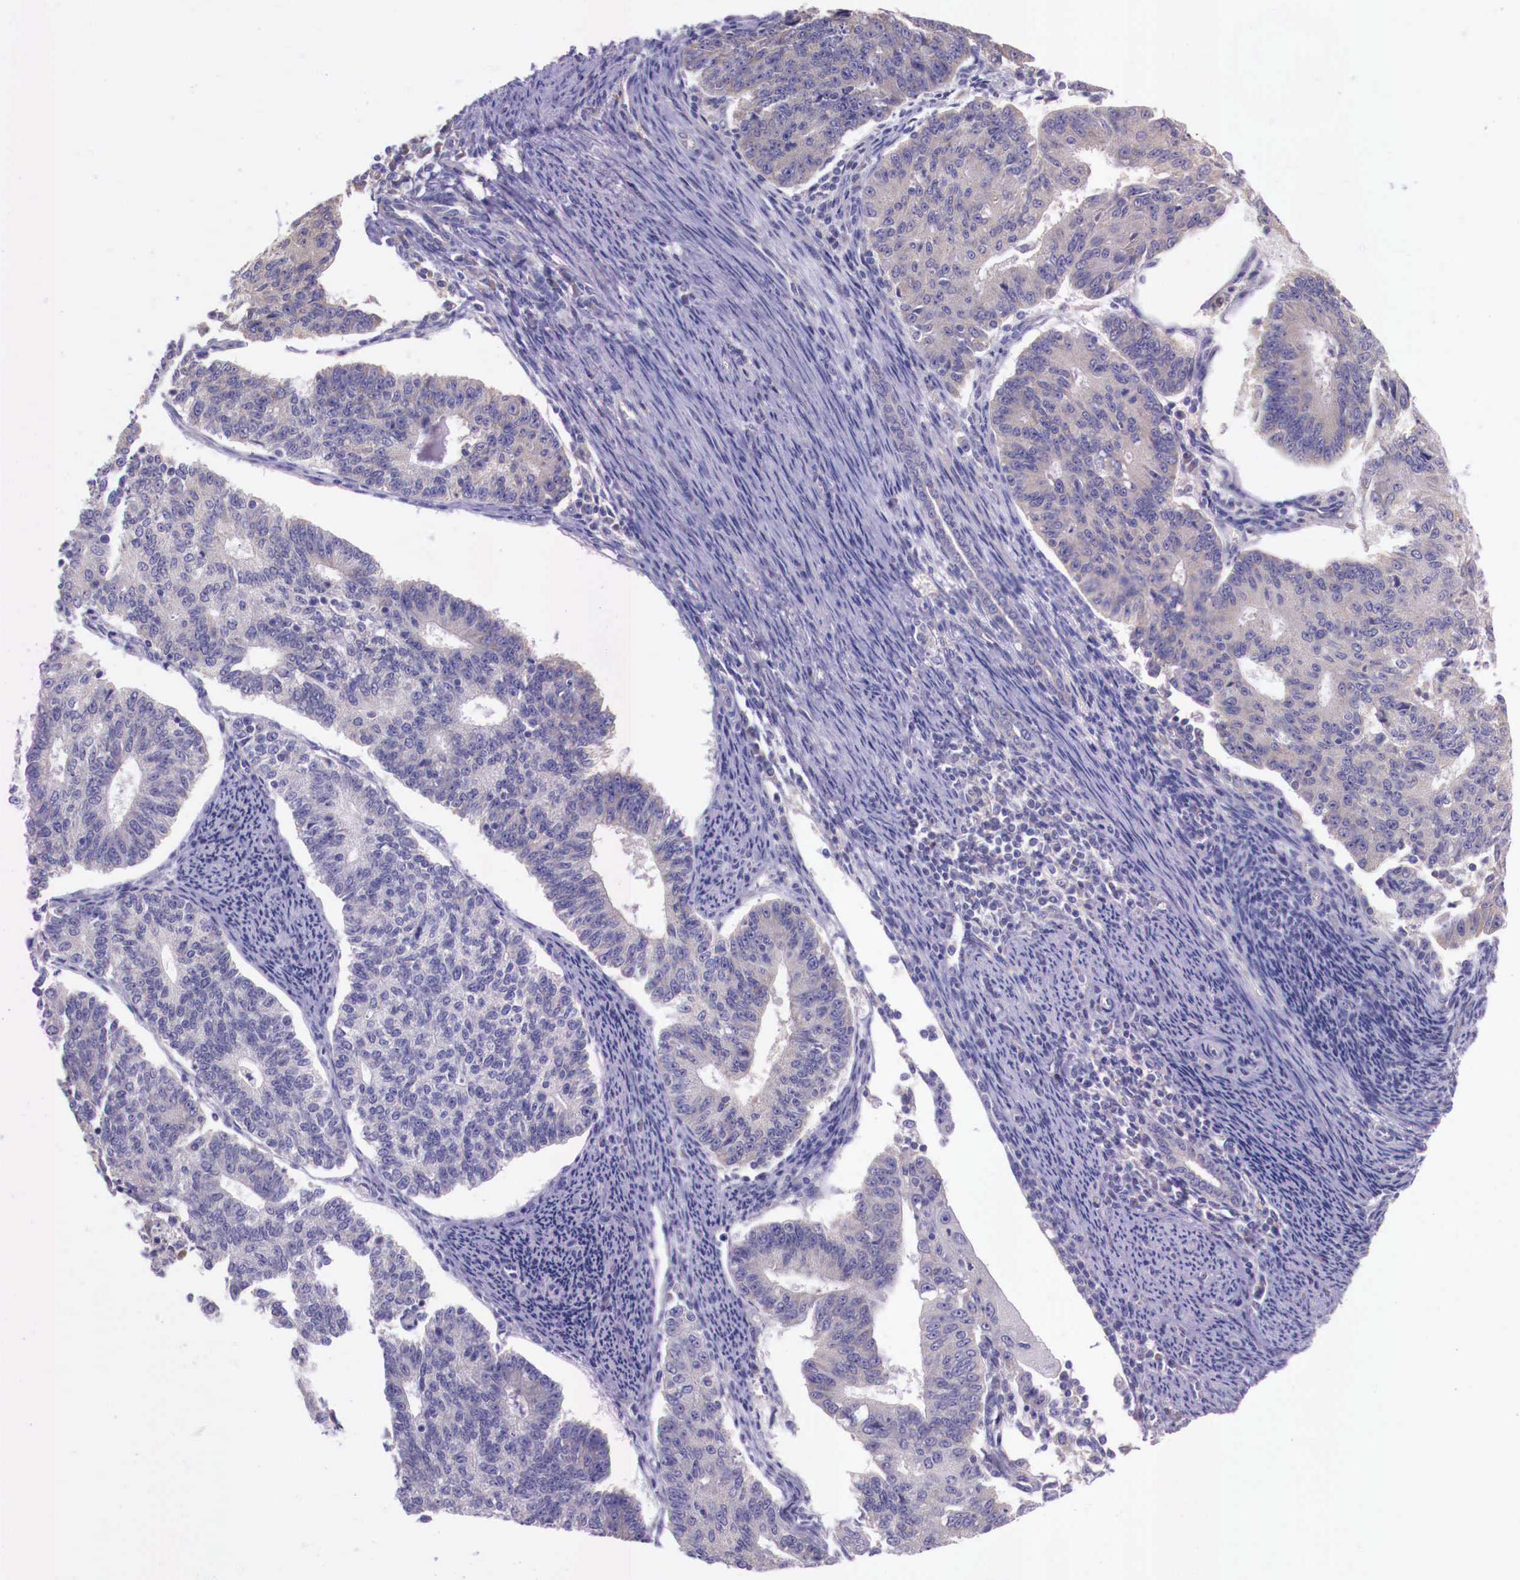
{"staining": {"intensity": "weak", "quantity": "25%-75%", "location": "cytoplasmic/membranous"}, "tissue": "endometrial cancer", "cell_type": "Tumor cells", "image_type": "cancer", "snomed": [{"axis": "morphology", "description": "Adenocarcinoma, NOS"}, {"axis": "topography", "description": "Endometrium"}], "caption": "Protein analysis of adenocarcinoma (endometrial) tissue shows weak cytoplasmic/membranous expression in about 25%-75% of tumor cells. The staining was performed using DAB (3,3'-diaminobenzidine) to visualize the protein expression in brown, while the nuclei were stained in blue with hematoxylin (Magnification: 20x).", "gene": "GRIPAP1", "patient": {"sex": "female", "age": 56}}